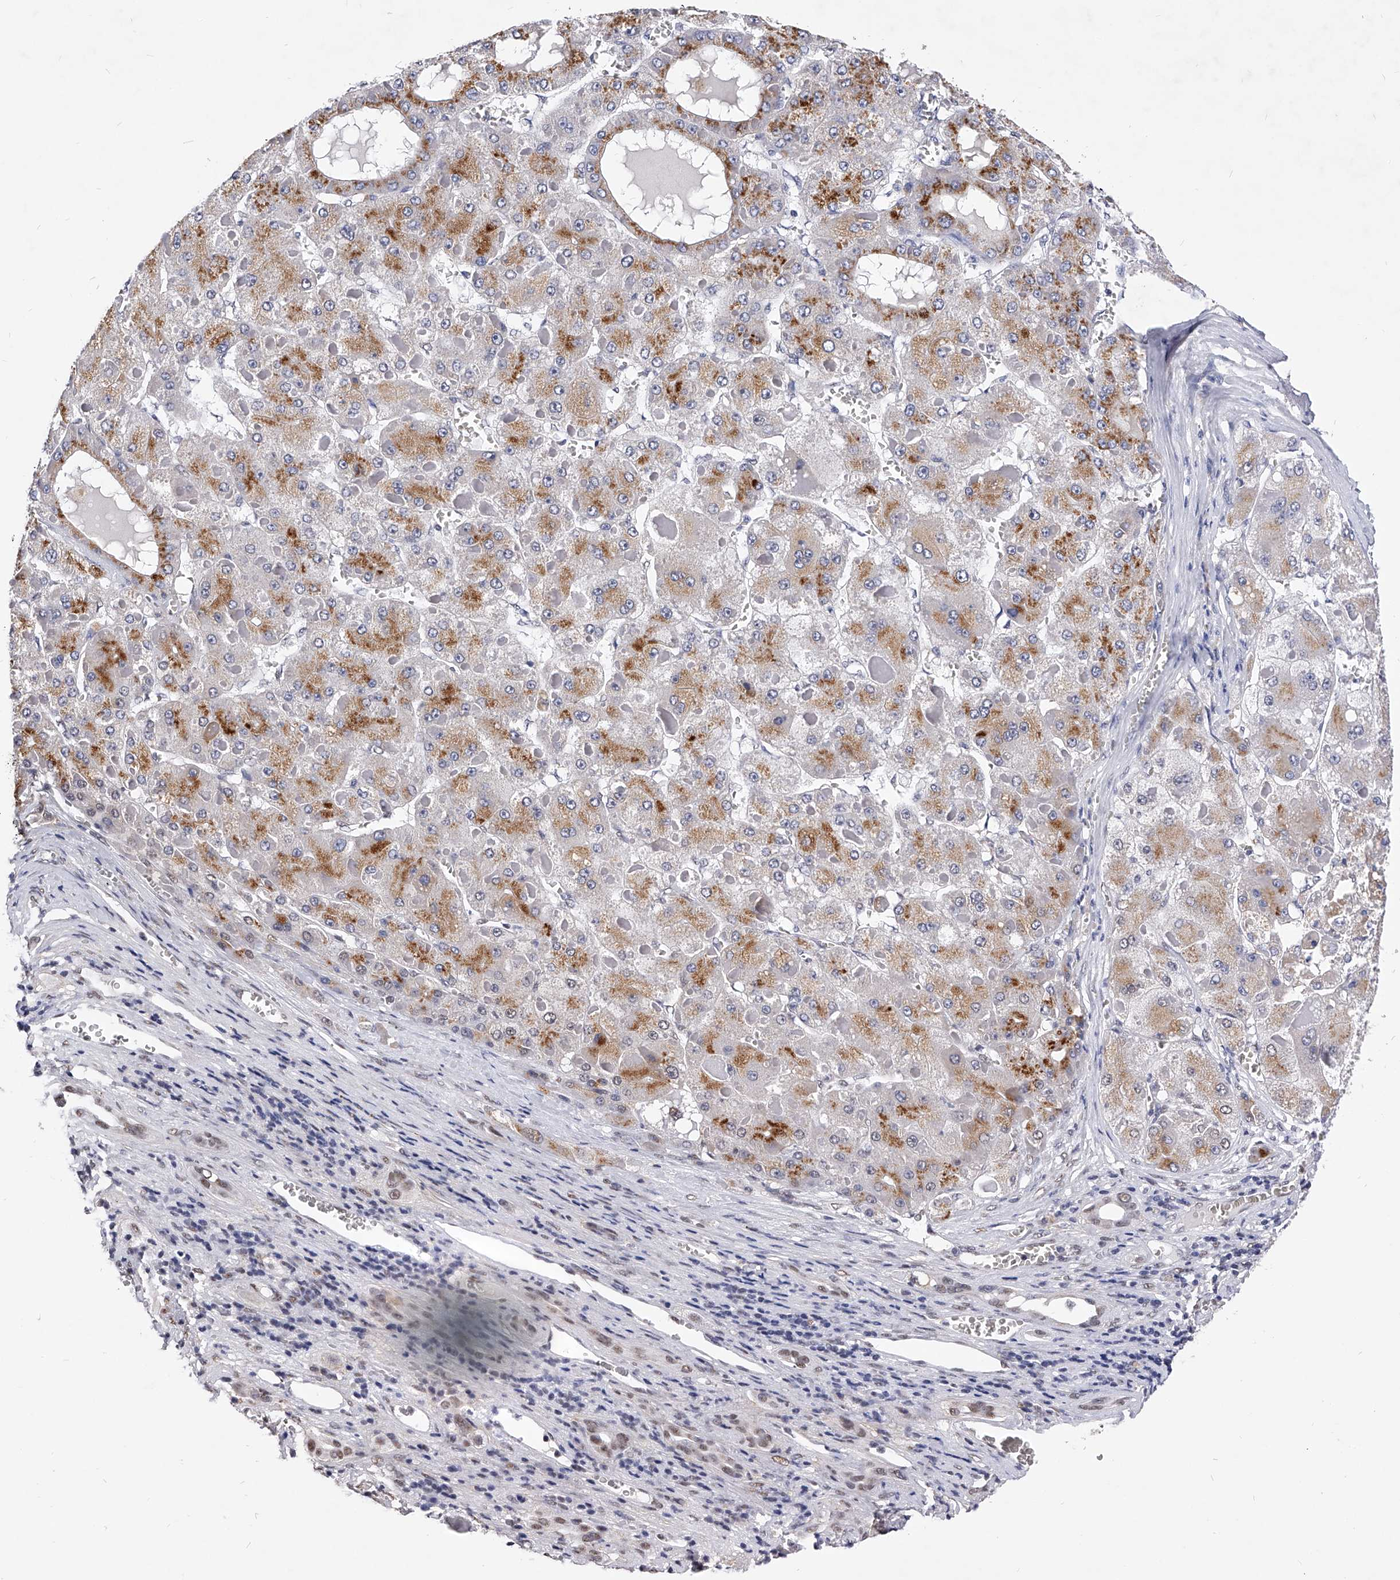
{"staining": {"intensity": "moderate", "quantity": ">75%", "location": "cytoplasmic/membranous"}, "tissue": "liver cancer", "cell_type": "Tumor cells", "image_type": "cancer", "snomed": [{"axis": "morphology", "description": "Carcinoma, Hepatocellular, NOS"}, {"axis": "topography", "description": "Liver"}], "caption": "A high-resolution histopathology image shows immunohistochemistry (IHC) staining of liver cancer (hepatocellular carcinoma), which shows moderate cytoplasmic/membranous expression in about >75% of tumor cells.", "gene": "ZNF529", "patient": {"sex": "female", "age": 73}}